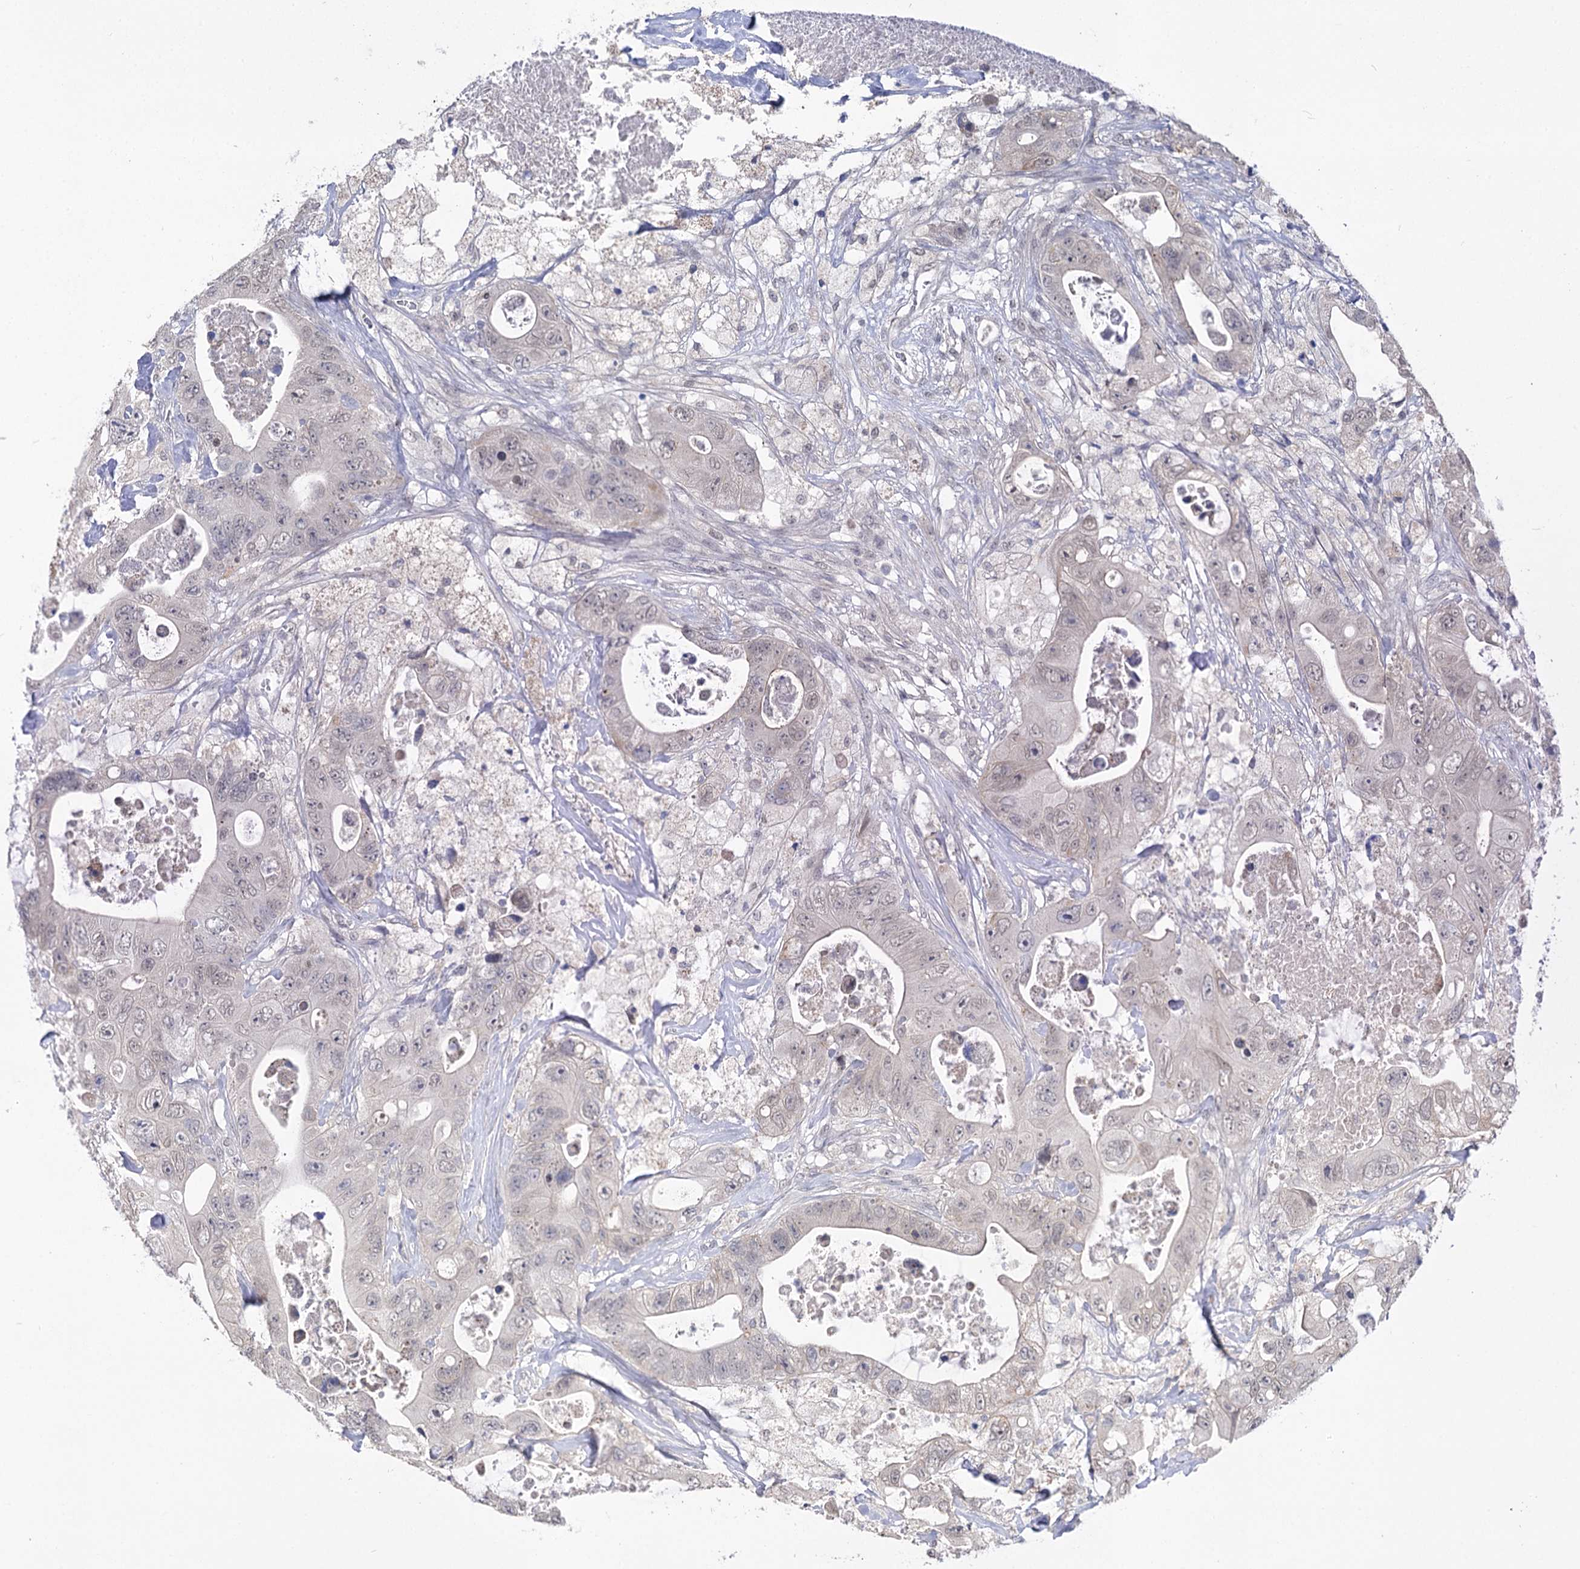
{"staining": {"intensity": "weak", "quantity": "25%-75%", "location": "nuclear"}, "tissue": "colorectal cancer", "cell_type": "Tumor cells", "image_type": "cancer", "snomed": [{"axis": "morphology", "description": "Adenocarcinoma, NOS"}, {"axis": "topography", "description": "Colon"}], "caption": "Tumor cells show low levels of weak nuclear positivity in about 25%-75% of cells in human colorectal cancer.", "gene": "ATP10B", "patient": {"sex": "female", "age": 46}}